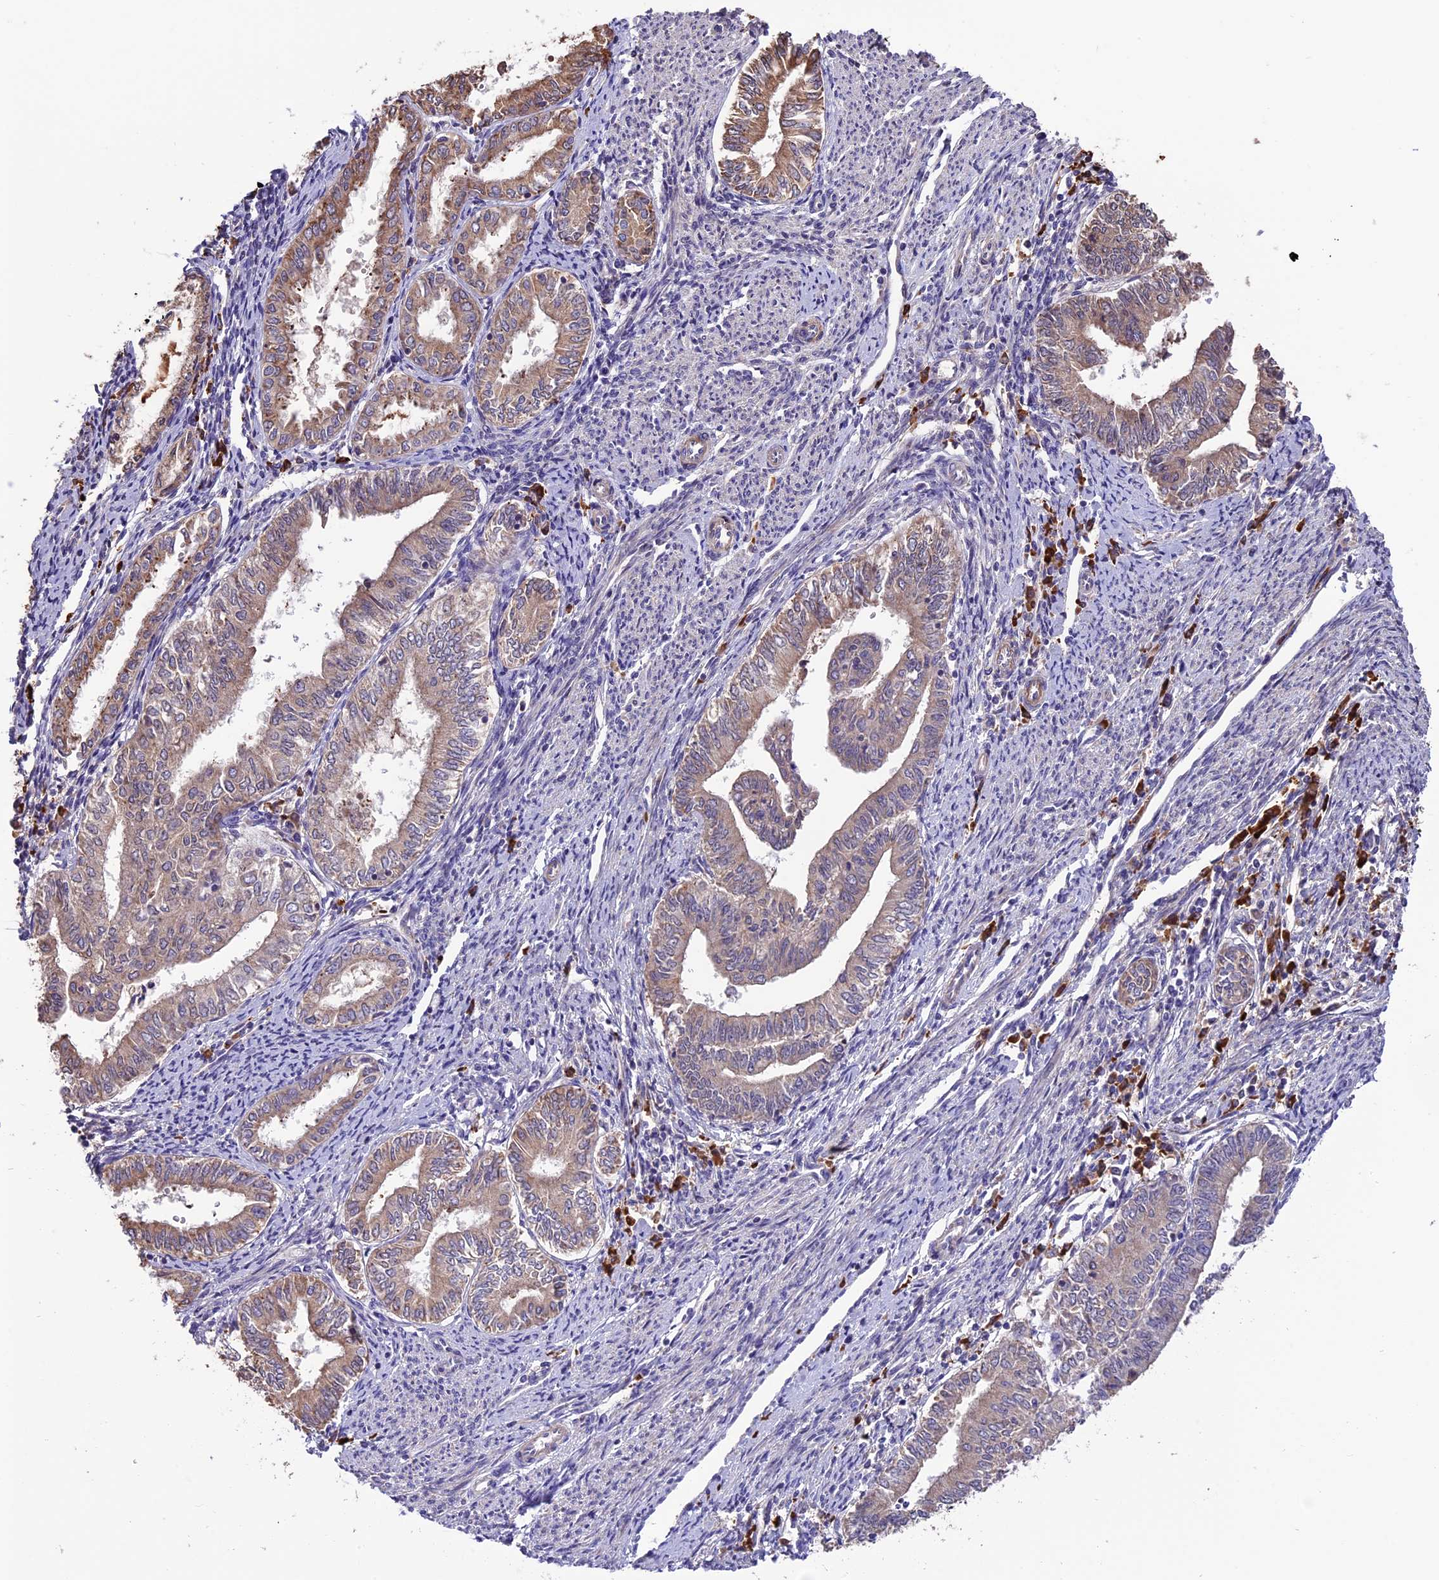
{"staining": {"intensity": "weak", "quantity": ">75%", "location": "cytoplasmic/membranous"}, "tissue": "endometrial cancer", "cell_type": "Tumor cells", "image_type": "cancer", "snomed": [{"axis": "morphology", "description": "Adenocarcinoma, NOS"}, {"axis": "topography", "description": "Endometrium"}], "caption": "High-power microscopy captured an IHC photomicrograph of endometrial adenocarcinoma, revealing weak cytoplasmic/membranous expression in approximately >75% of tumor cells.", "gene": "ABCC10", "patient": {"sex": "female", "age": 66}}